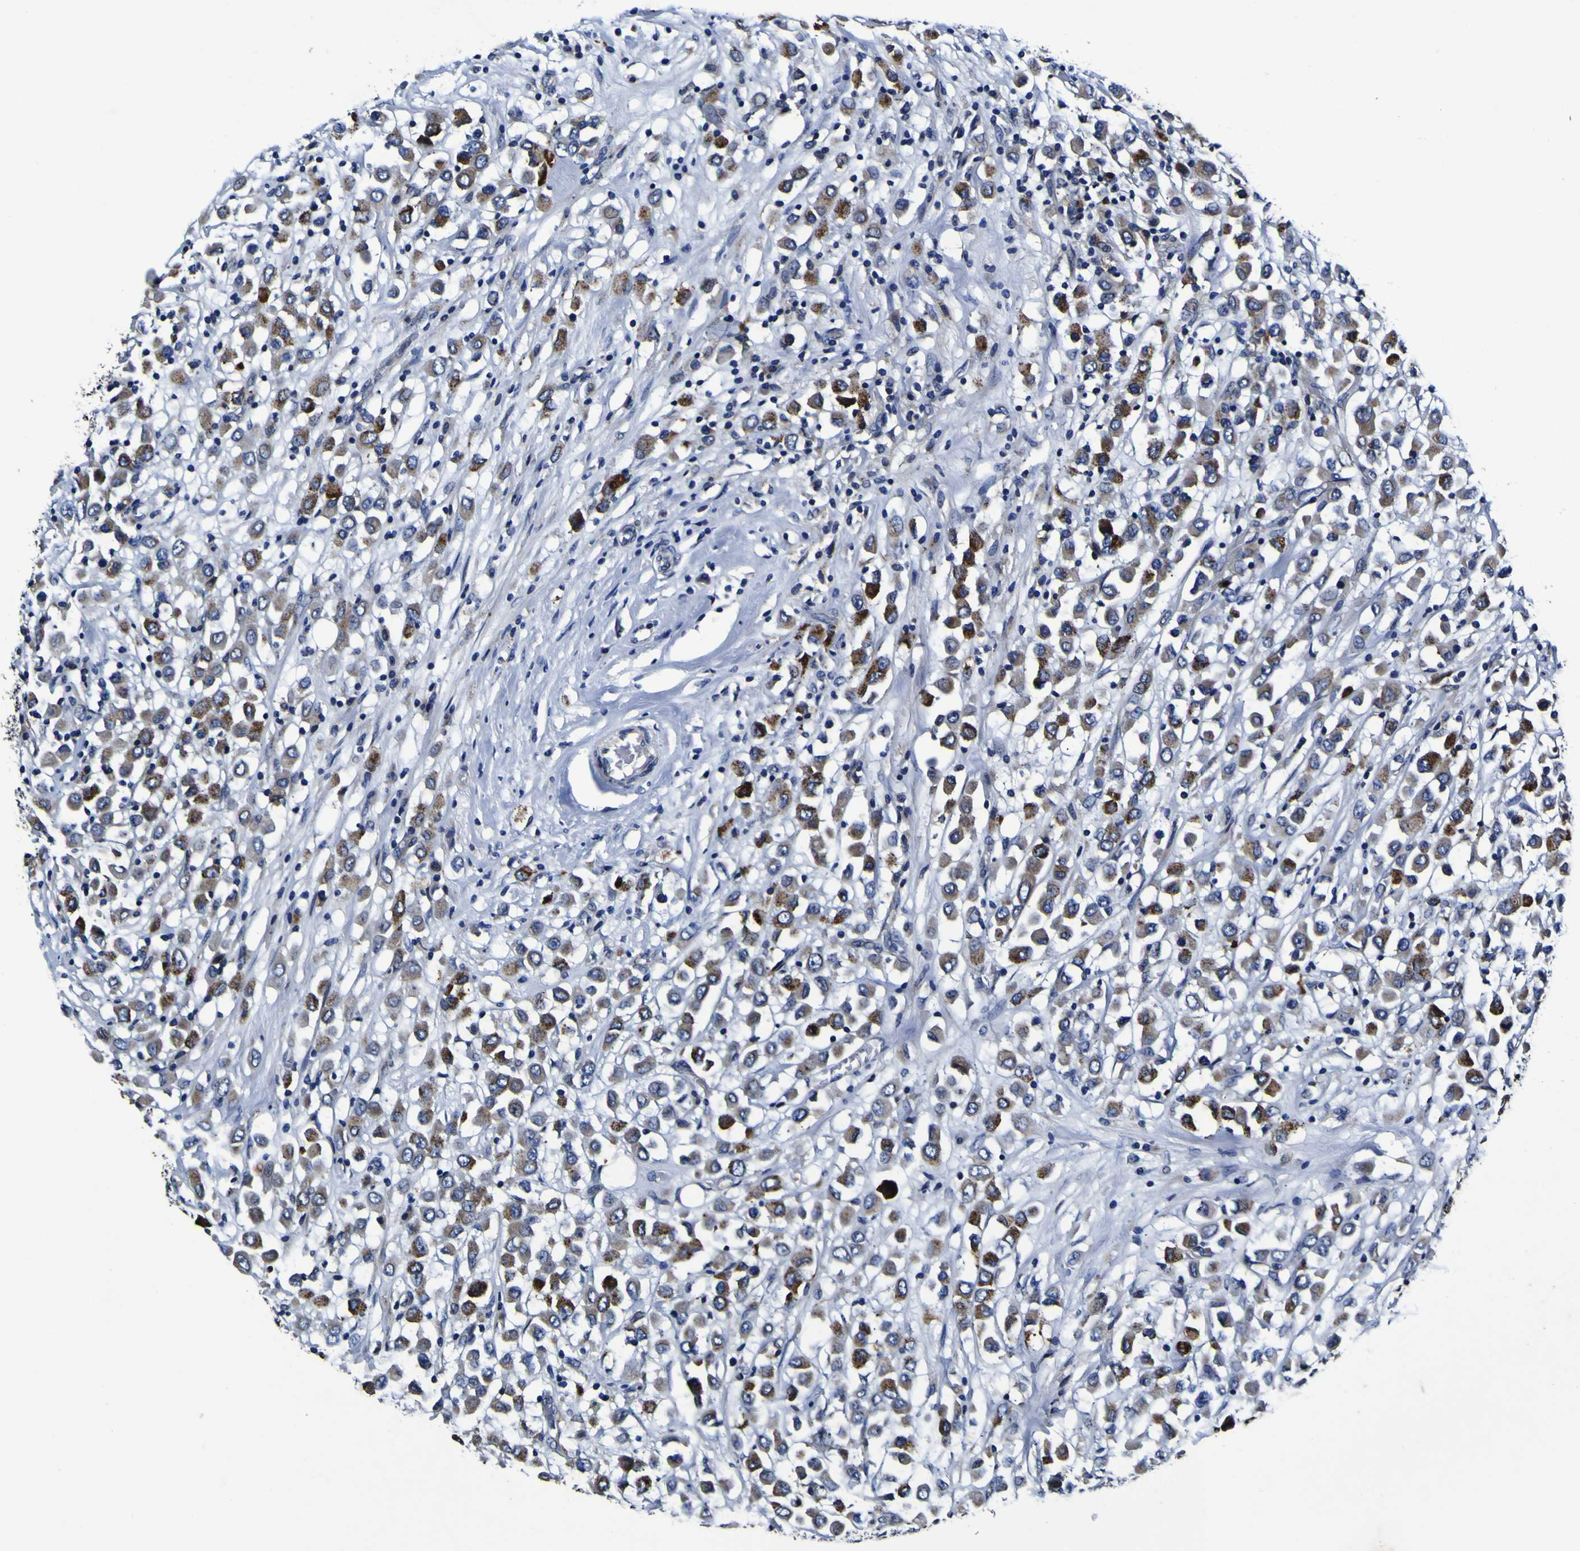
{"staining": {"intensity": "strong", "quantity": ">75%", "location": "cytoplasmic/membranous"}, "tissue": "breast cancer", "cell_type": "Tumor cells", "image_type": "cancer", "snomed": [{"axis": "morphology", "description": "Duct carcinoma"}, {"axis": "topography", "description": "Breast"}], "caption": "This histopathology image reveals immunohistochemistry (IHC) staining of human breast cancer, with high strong cytoplasmic/membranous positivity in approximately >75% of tumor cells.", "gene": "PANK4", "patient": {"sex": "female", "age": 61}}